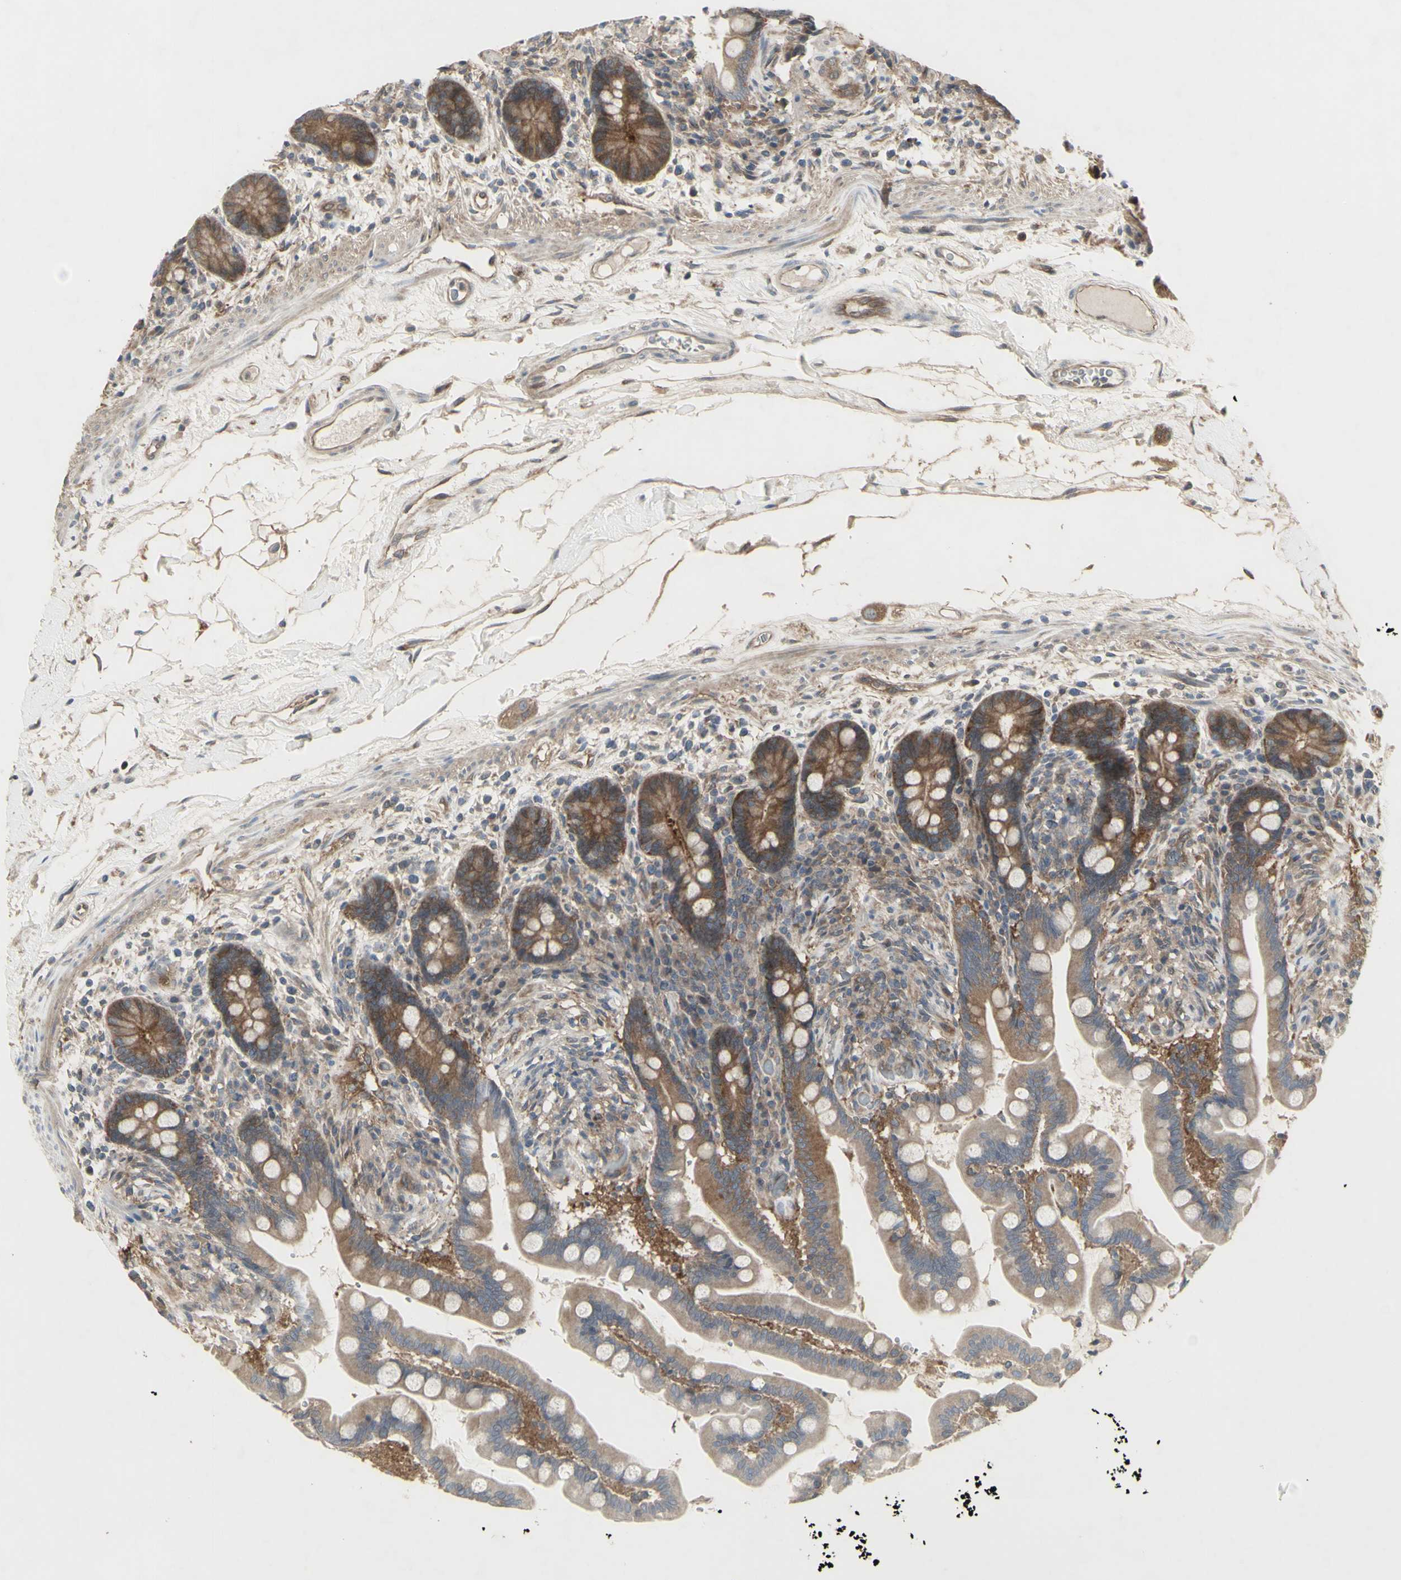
{"staining": {"intensity": "moderate", "quantity": ">75%", "location": "cytoplasmic/membranous"}, "tissue": "colon", "cell_type": "Endothelial cells", "image_type": "normal", "snomed": [{"axis": "morphology", "description": "Normal tissue, NOS"}, {"axis": "topography", "description": "Colon"}], "caption": "Immunohistochemistry (IHC) micrograph of benign colon: colon stained using immunohistochemistry demonstrates medium levels of moderate protein expression localized specifically in the cytoplasmic/membranous of endothelial cells, appearing as a cytoplasmic/membranous brown color.", "gene": "CHURC1", "patient": {"sex": "male", "age": 73}}